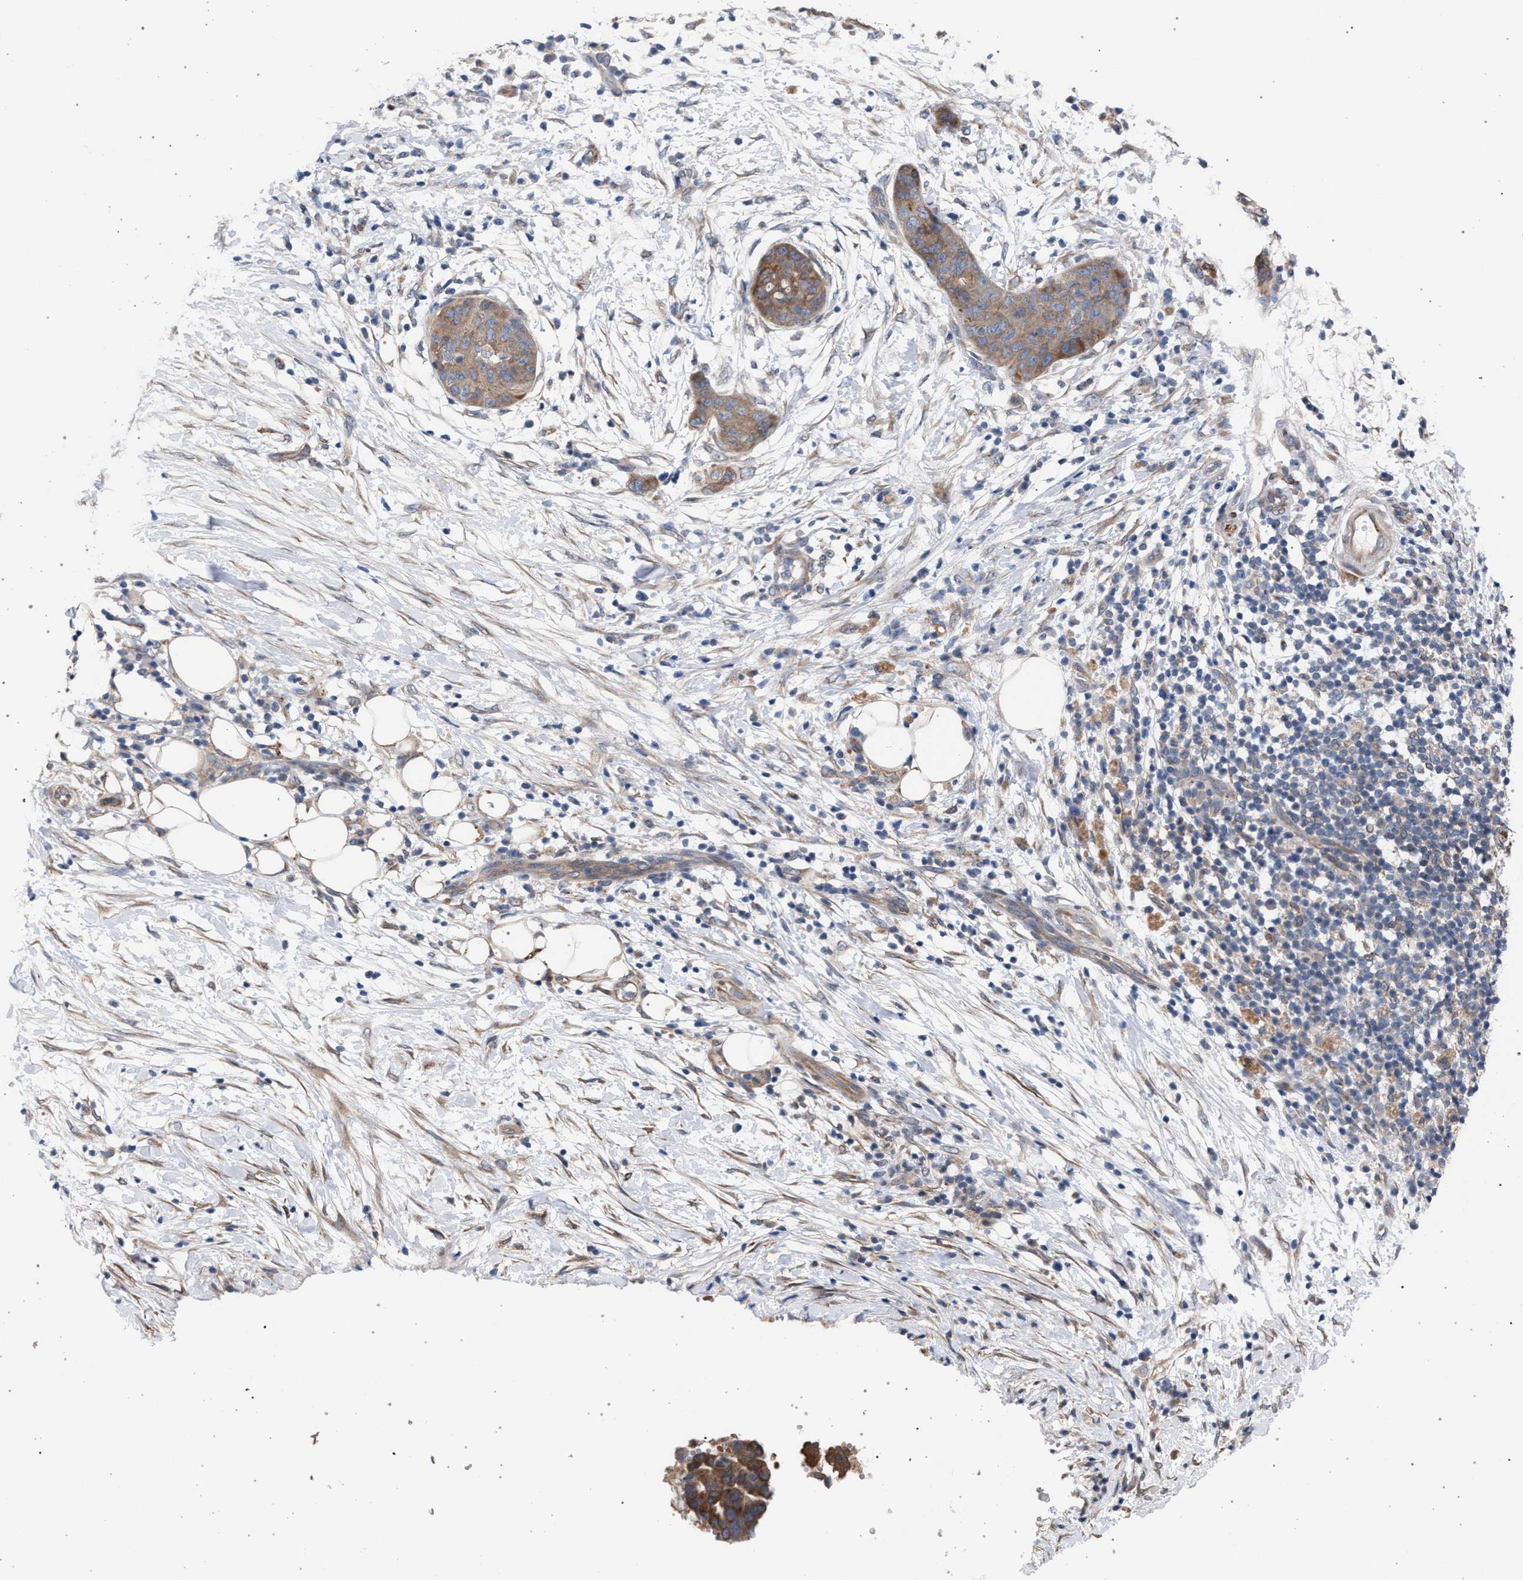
{"staining": {"intensity": "weak", "quantity": ">75%", "location": "cytoplasmic/membranous"}, "tissue": "pancreatic cancer", "cell_type": "Tumor cells", "image_type": "cancer", "snomed": [{"axis": "morphology", "description": "Adenocarcinoma, NOS"}, {"axis": "topography", "description": "Pancreas"}], "caption": "Pancreatic cancer (adenocarcinoma) stained with a brown dye exhibits weak cytoplasmic/membranous positive staining in about >75% of tumor cells.", "gene": "ARPC5L", "patient": {"sex": "female", "age": 78}}